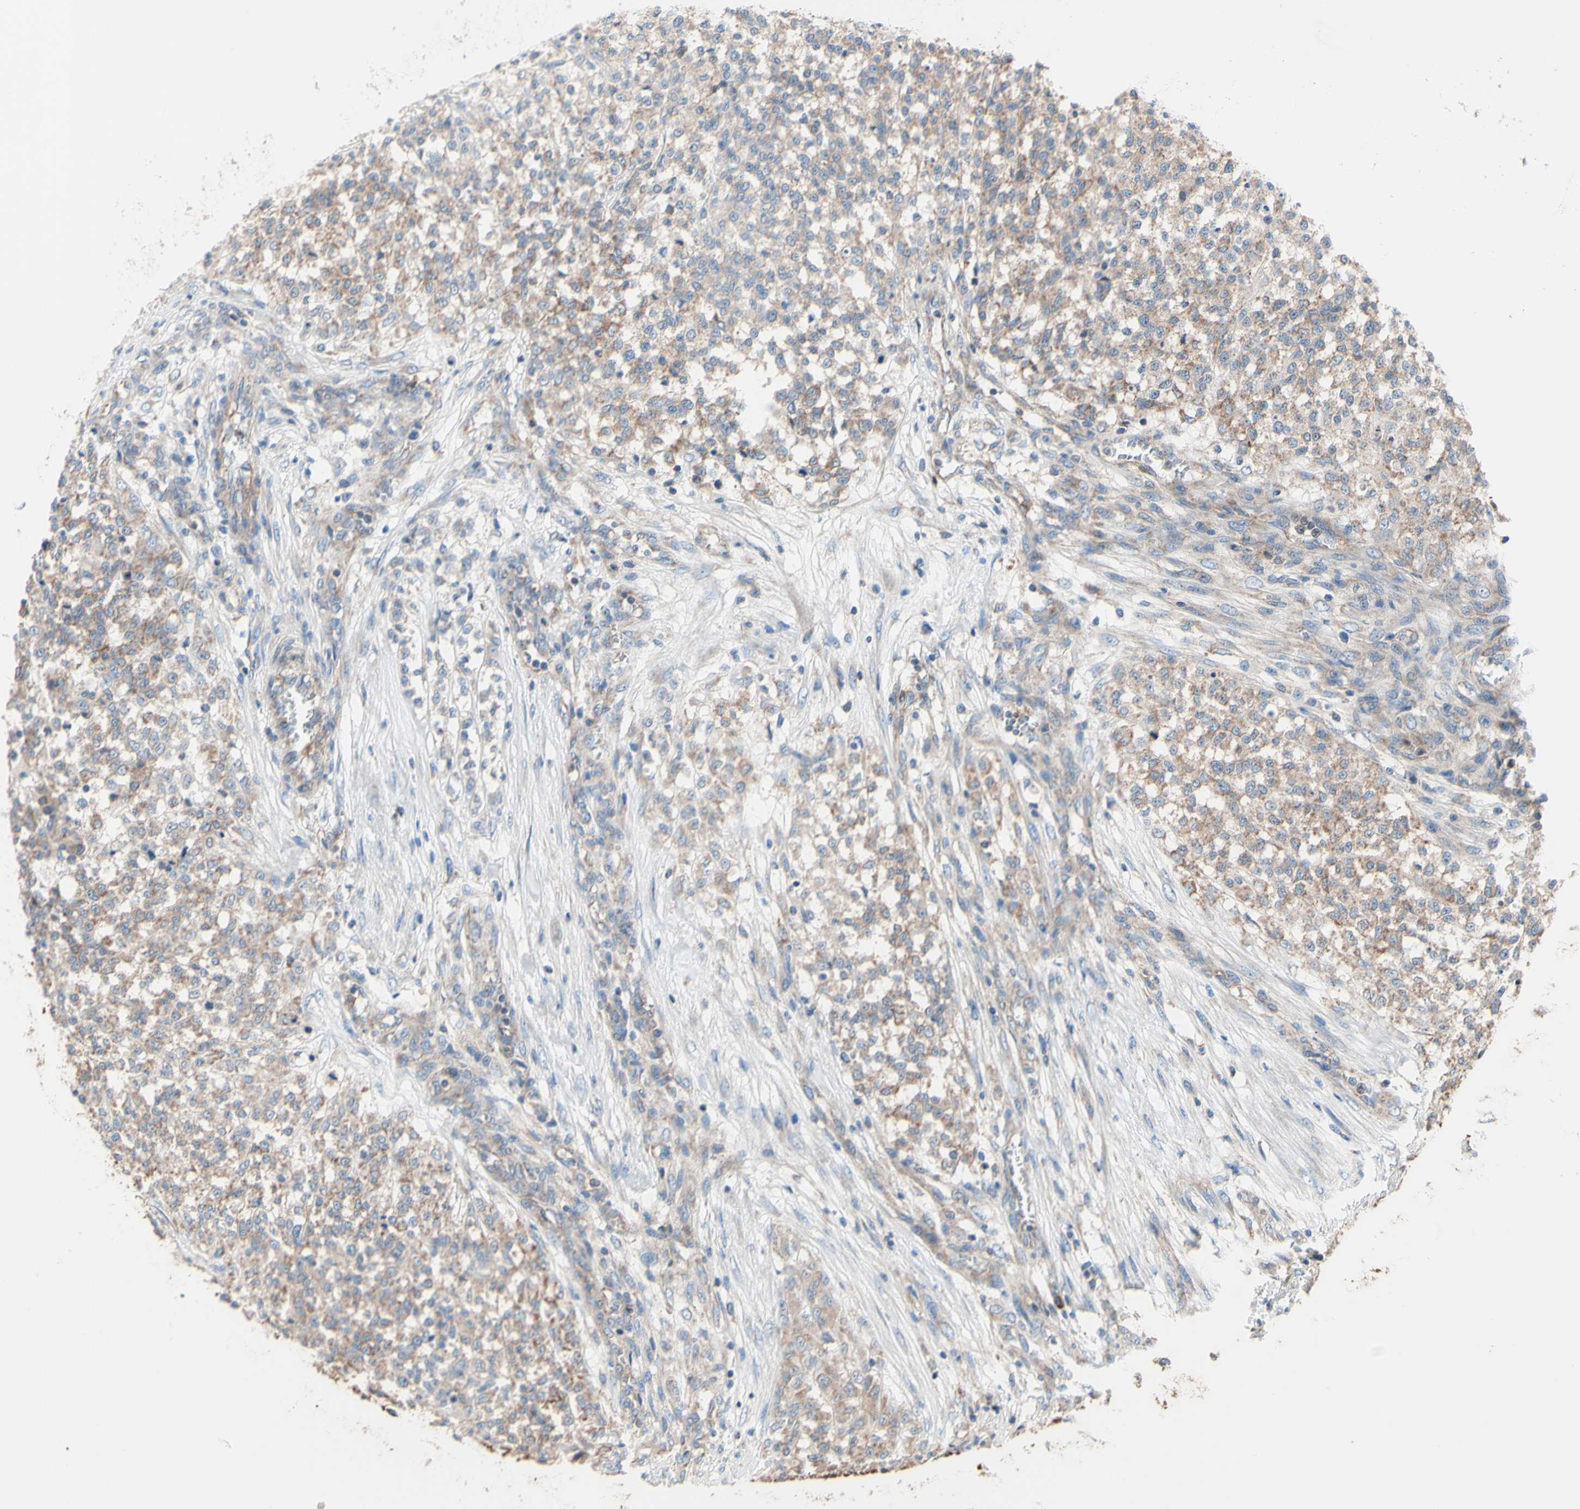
{"staining": {"intensity": "weak", "quantity": ">75%", "location": "cytoplasmic/membranous"}, "tissue": "testis cancer", "cell_type": "Tumor cells", "image_type": "cancer", "snomed": [{"axis": "morphology", "description": "Seminoma, NOS"}, {"axis": "topography", "description": "Testis"}], "caption": "This is a photomicrograph of IHC staining of testis seminoma, which shows weak expression in the cytoplasmic/membranous of tumor cells.", "gene": "FMR1", "patient": {"sex": "male", "age": 59}}